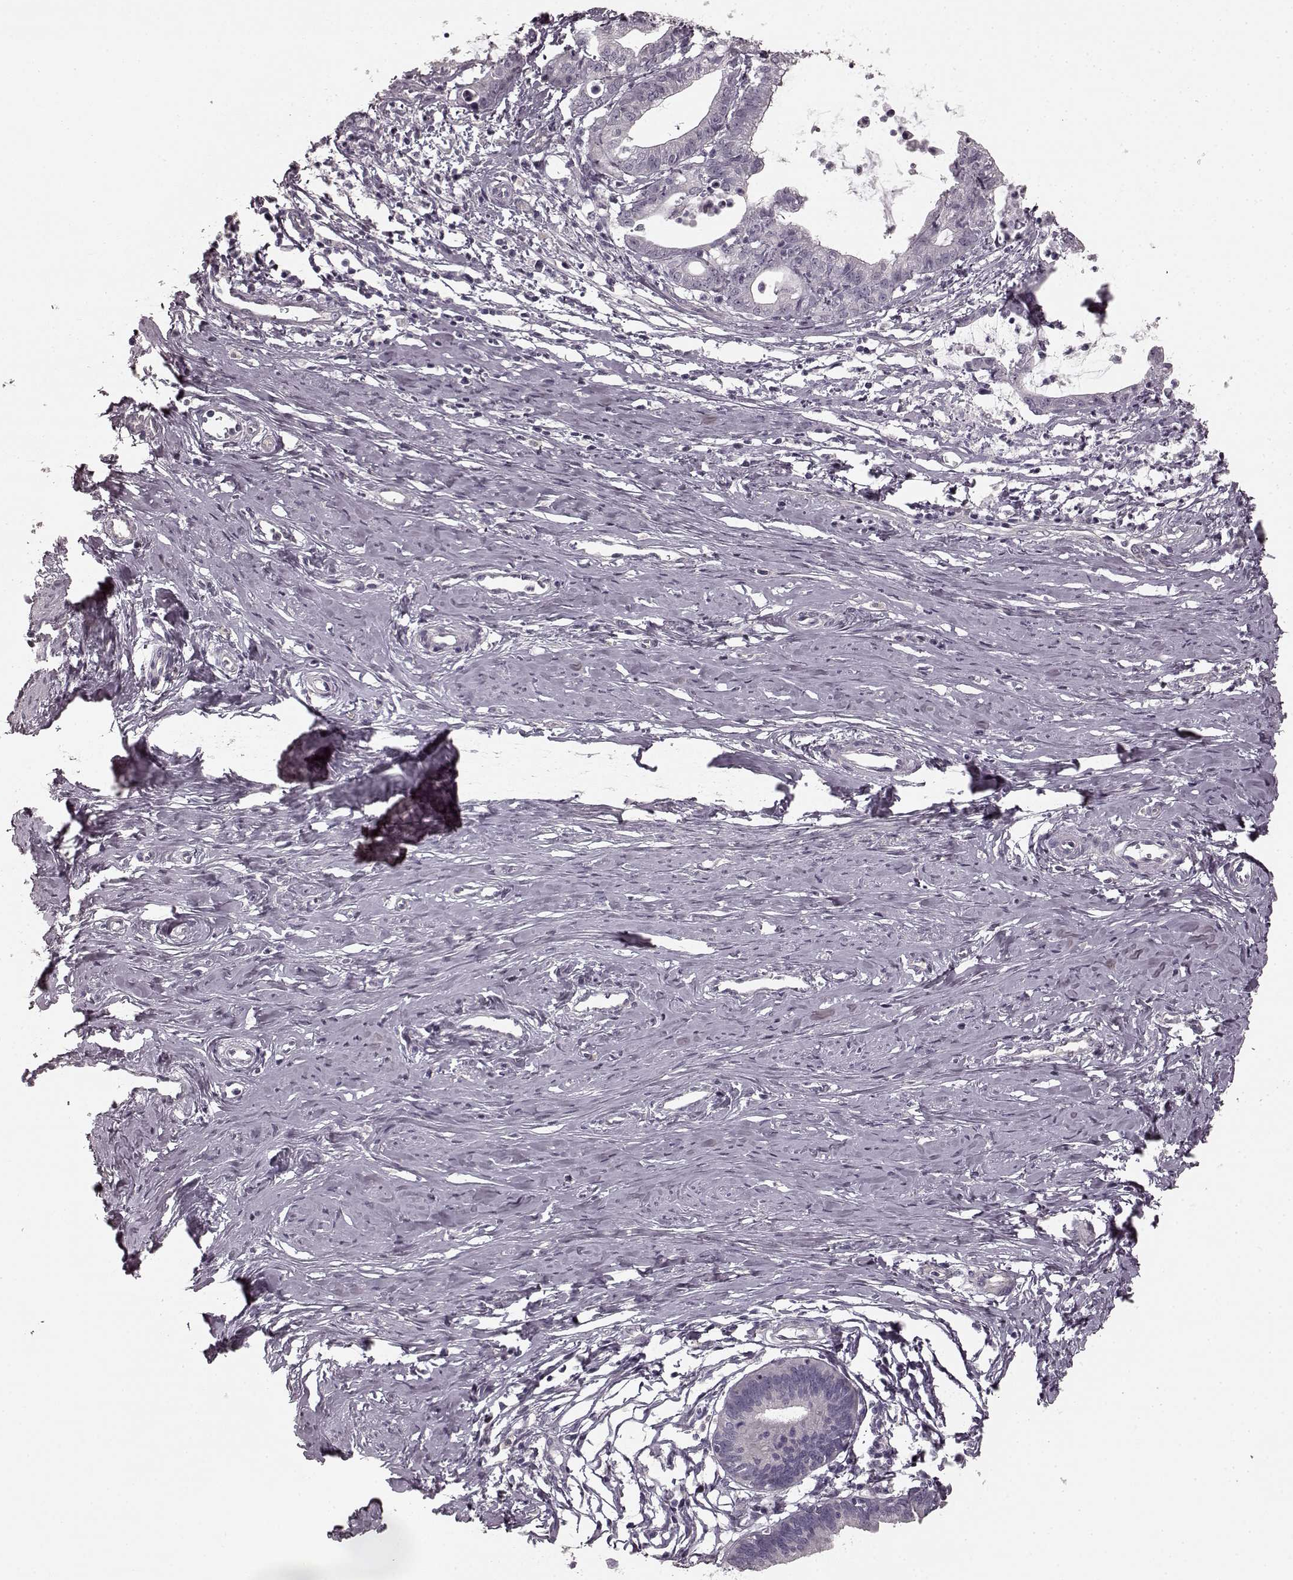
{"staining": {"intensity": "negative", "quantity": "none", "location": "none"}, "tissue": "cervical cancer", "cell_type": "Tumor cells", "image_type": "cancer", "snomed": [{"axis": "morphology", "description": "Normal tissue, NOS"}, {"axis": "morphology", "description": "Adenocarcinoma, NOS"}, {"axis": "topography", "description": "Cervix"}], "caption": "Adenocarcinoma (cervical) stained for a protein using immunohistochemistry (IHC) exhibits no positivity tumor cells.", "gene": "PRKCE", "patient": {"sex": "female", "age": 38}}